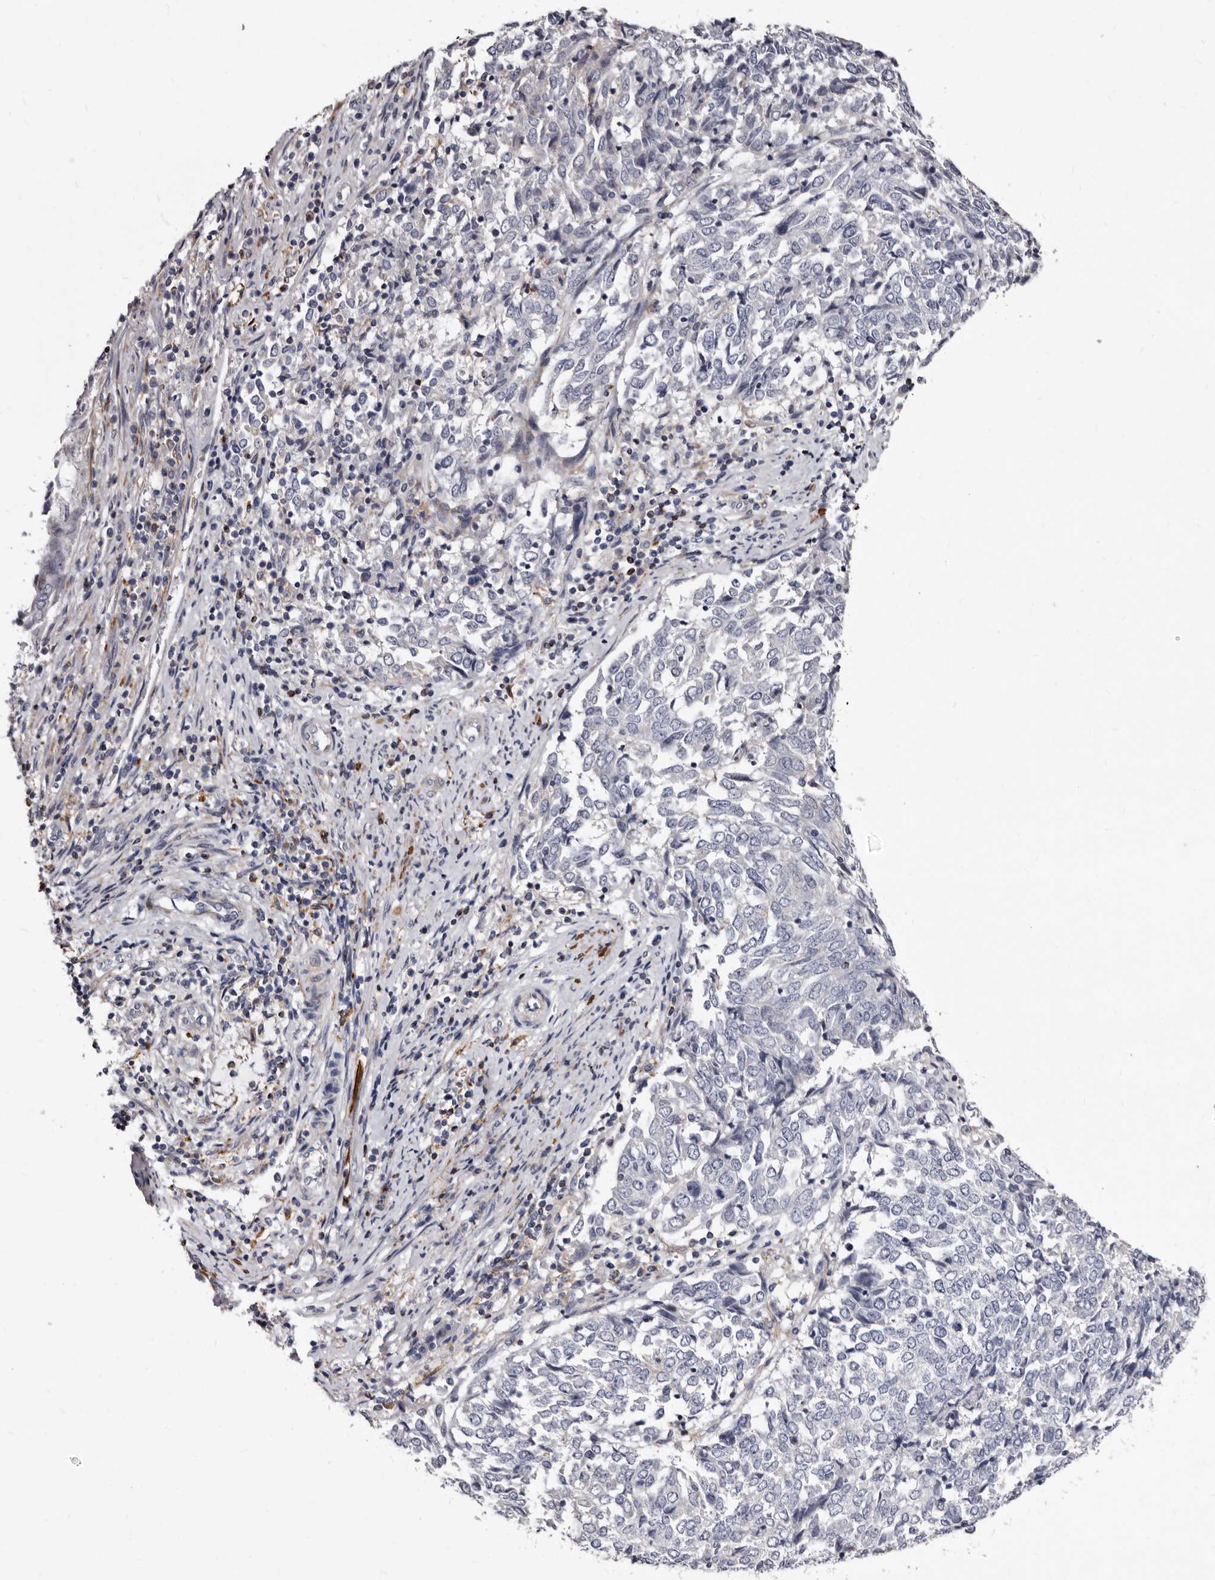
{"staining": {"intensity": "negative", "quantity": "none", "location": "none"}, "tissue": "endometrial cancer", "cell_type": "Tumor cells", "image_type": "cancer", "snomed": [{"axis": "morphology", "description": "Adenocarcinoma, NOS"}, {"axis": "topography", "description": "Endometrium"}], "caption": "There is no significant expression in tumor cells of endometrial cancer (adenocarcinoma). (DAB immunohistochemistry visualized using brightfield microscopy, high magnification).", "gene": "AUNIP", "patient": {"sex": "female", "age": 80}}